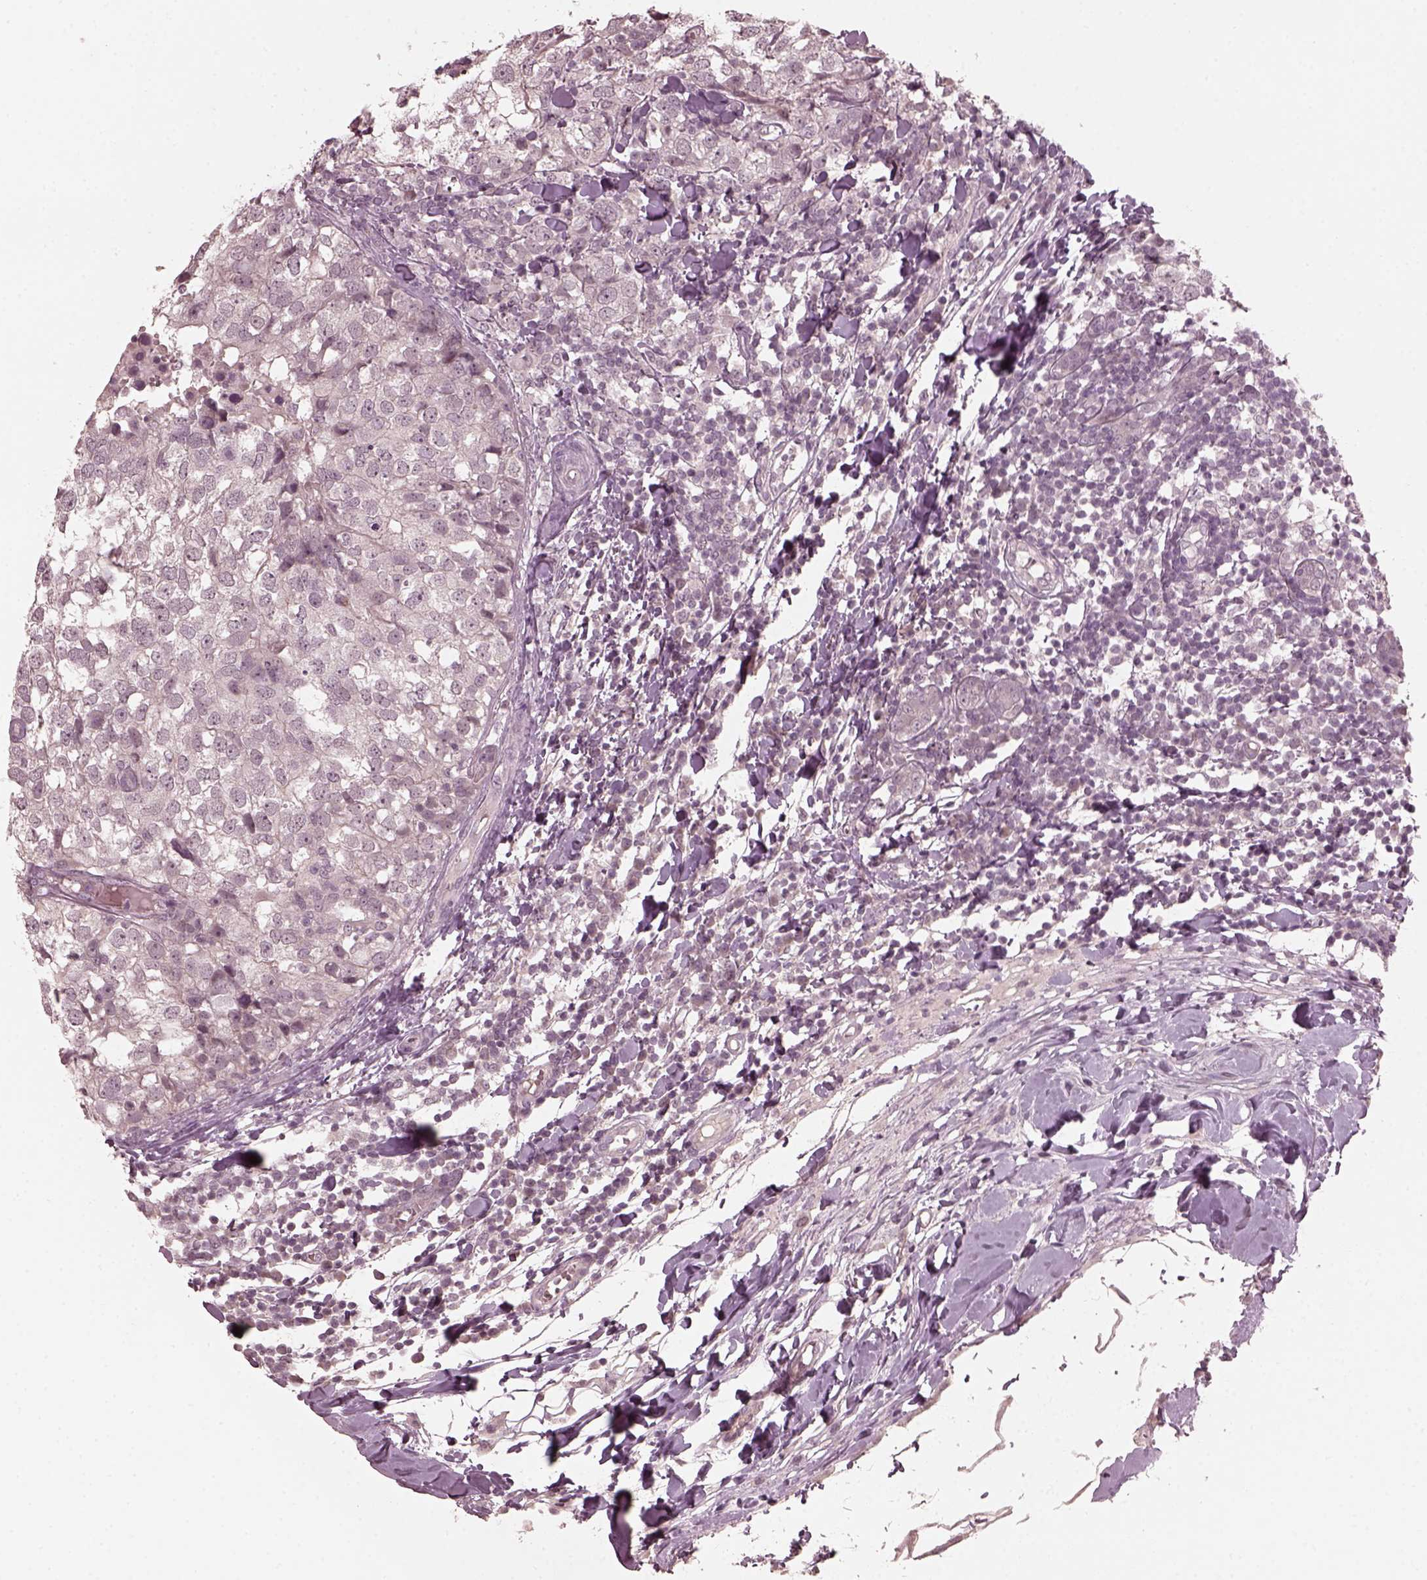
{"staining": {"intensity": "negative", "quantity": "none", "location": "none"}, "tissue": "breast cancer", "cell_type": "Tumor cells", "image_type": "cancer", "snomed": [{"axis": "morphology", "description": "Duct carcinoma"}, {"axis": "topography", "description": "Breast"}], "caption": "The photomicrograph shows no staining of tumor cells in breast infiltrating ductal carcinoma. Nuclei are stained in blue.", "gene": "RGS7", "patient": {"sex": "female", "age": 30}}